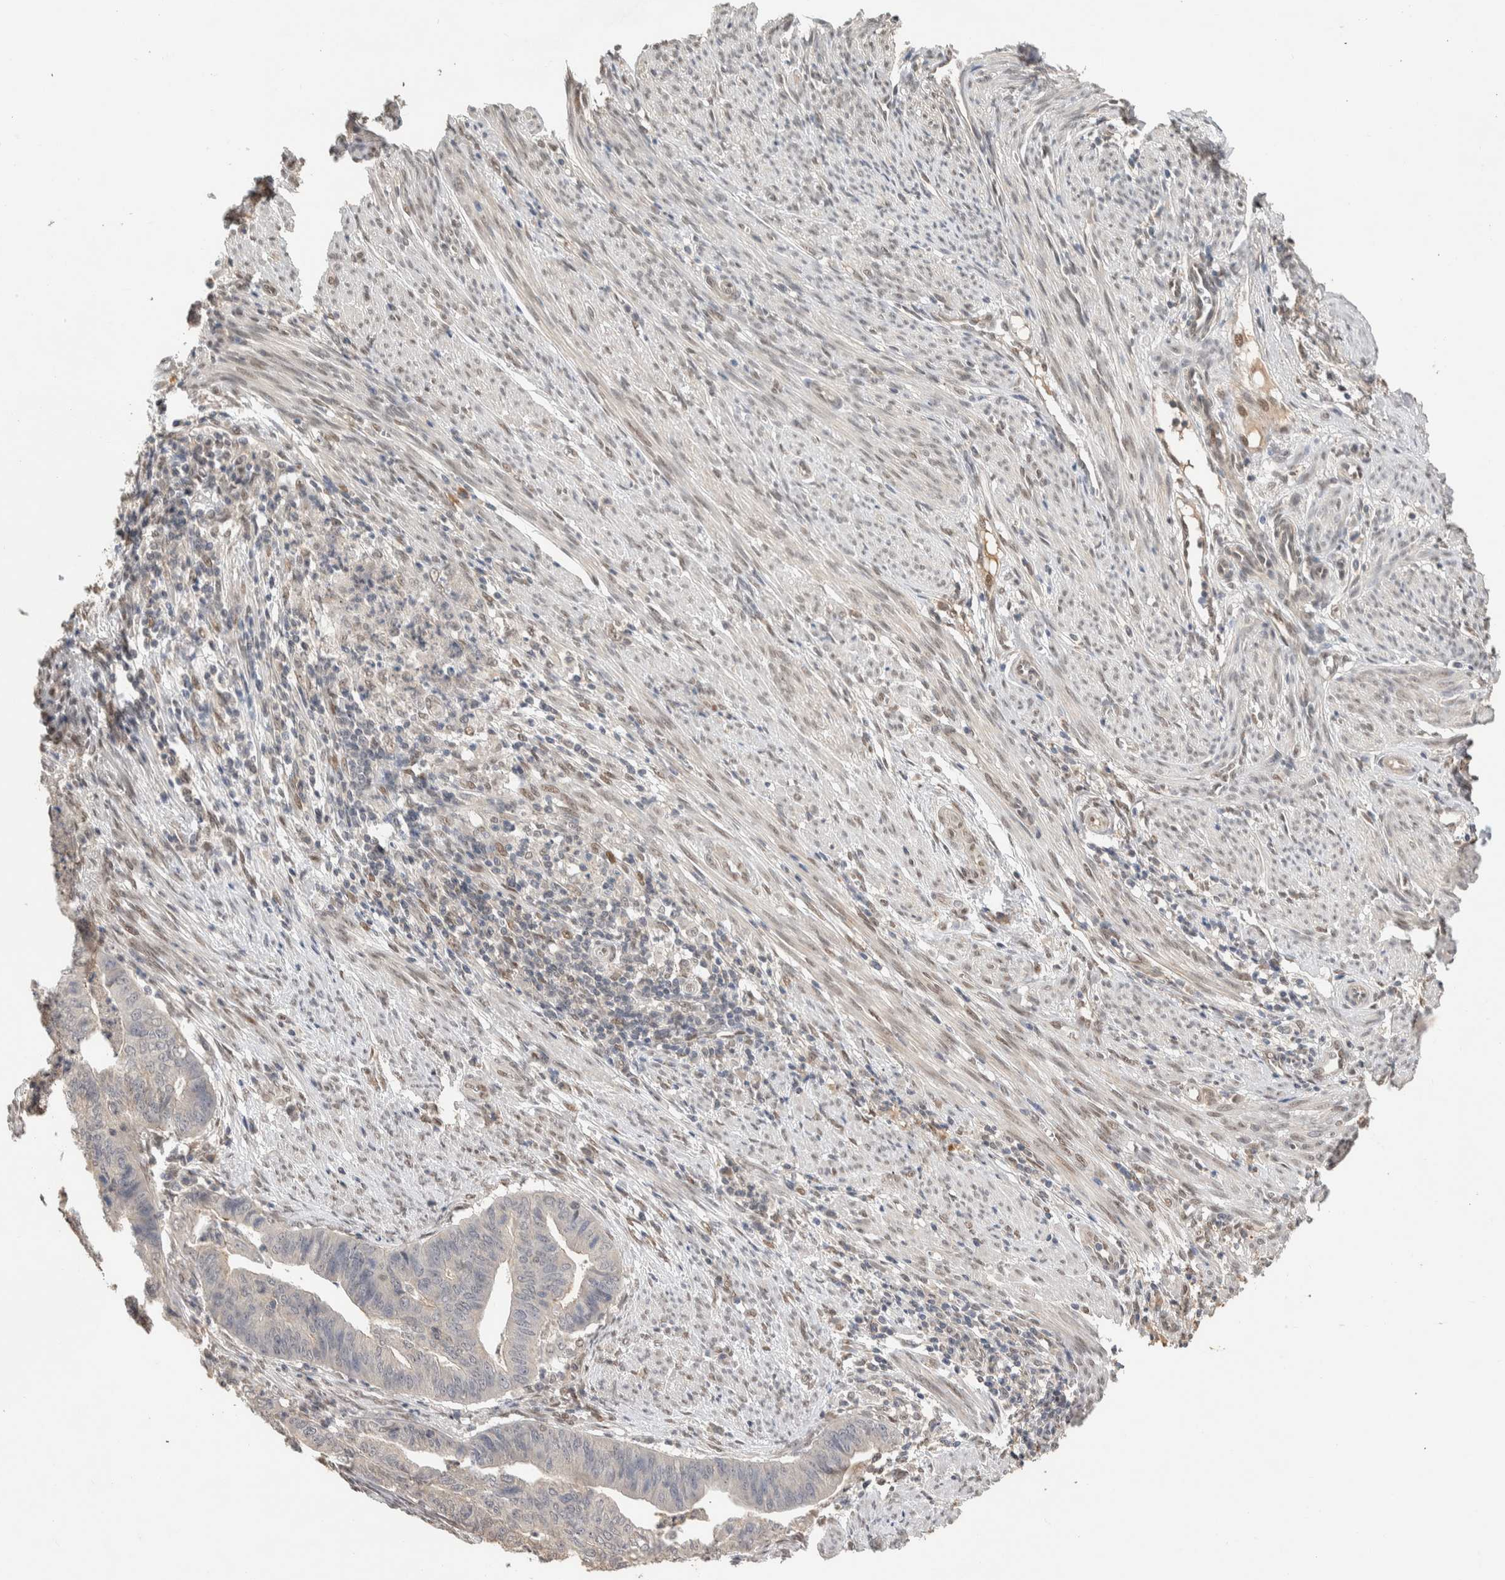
{"staining": {"intensity": "moderate", "quantity": "<25%", "location": "cytoplasmic/membranous"}, "tissue": "endometrial cancer", "cell_type": "Tumor cells", "image_type": "cancer", "snomed": [{"axis": "morphology", "description": "Polyp, NOS"}, {"axis": "morphology", "description": "Adenocarcinoma, NOS"}, {"axis": "morphology", "description": "Adenoma, NOS"}, {"axis": "topography", "description": "Endometrium"}], "caption": "Immunohistochemistry (IHC) staining of adenoma (endometrial), which demonstrates low levels of moderate cytoplasmic/membranous staining in approximately <25% of tumor cells indicating moderate cytoplasmic/membranous protein positivity. The staining was performed using DAB (brown) for protein detection and nuclei were counterstained in hematoxylin (blue).", "gene": "CYSRT1", "patient": {"sex": "female", "age": 79}}